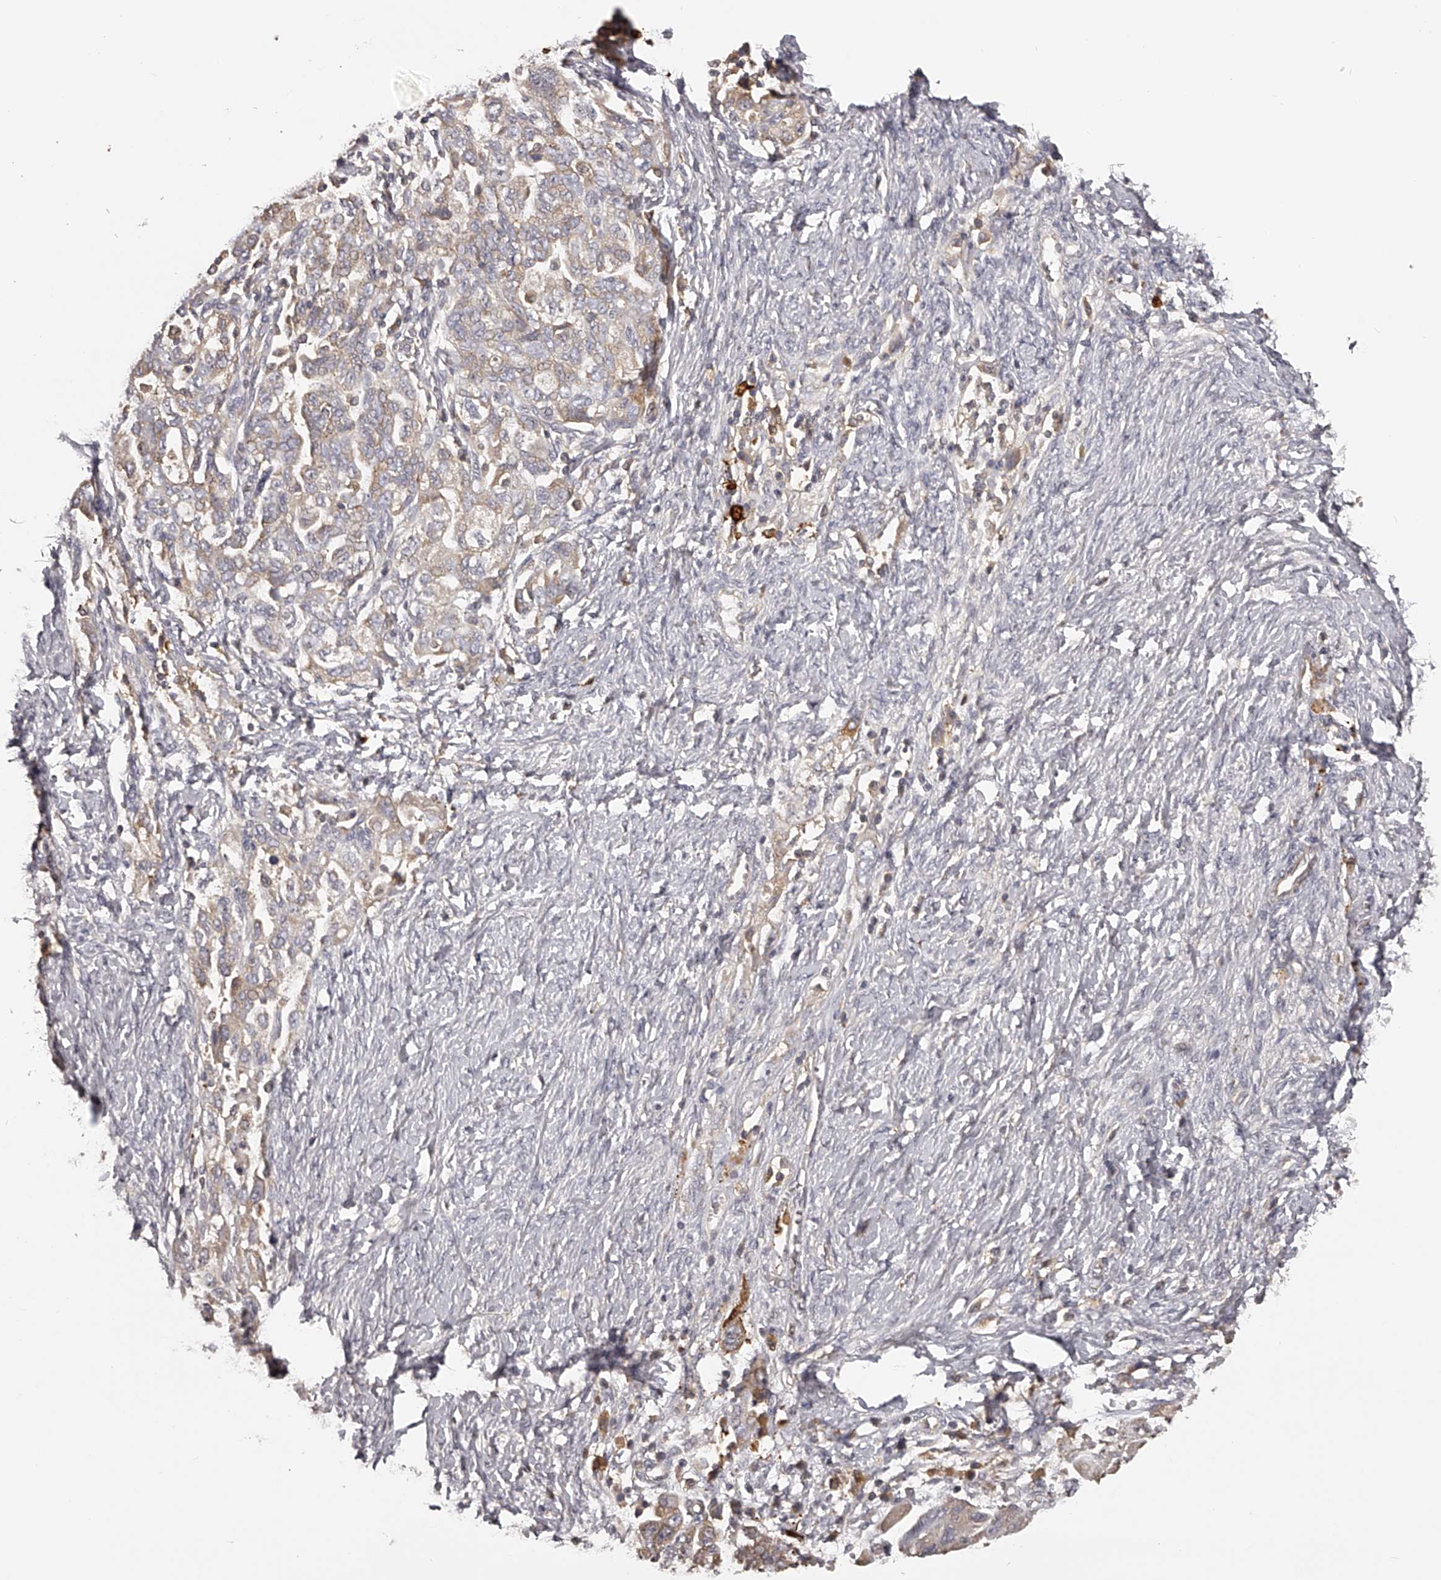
{"staining": {"intensity": "moderate", "quantity": ">75%", "location": "cytoplasmic/membranous"}, "tissue": "ovarian cancer", "cell_type": "Tumor cells", "image_type": "cancer", "snomed": [{"axis": "morphology", "description": "Carcinoma, NOS"}, {"axis": "morphology", "description": "Cystadenocarcinoma, serous, NOS"}, {"axis": "topography", "description": "Ovary"}], "caption": "This image displays immunohistochemistry (IHC) staining of ovarian cancer (serous cystadenocarcinoma), with medium moderate cytoplasmic/membranous expression in about >75% of tumor cells.", "gene": "TNN", "patient": {"sex": "female", "age": 69}}